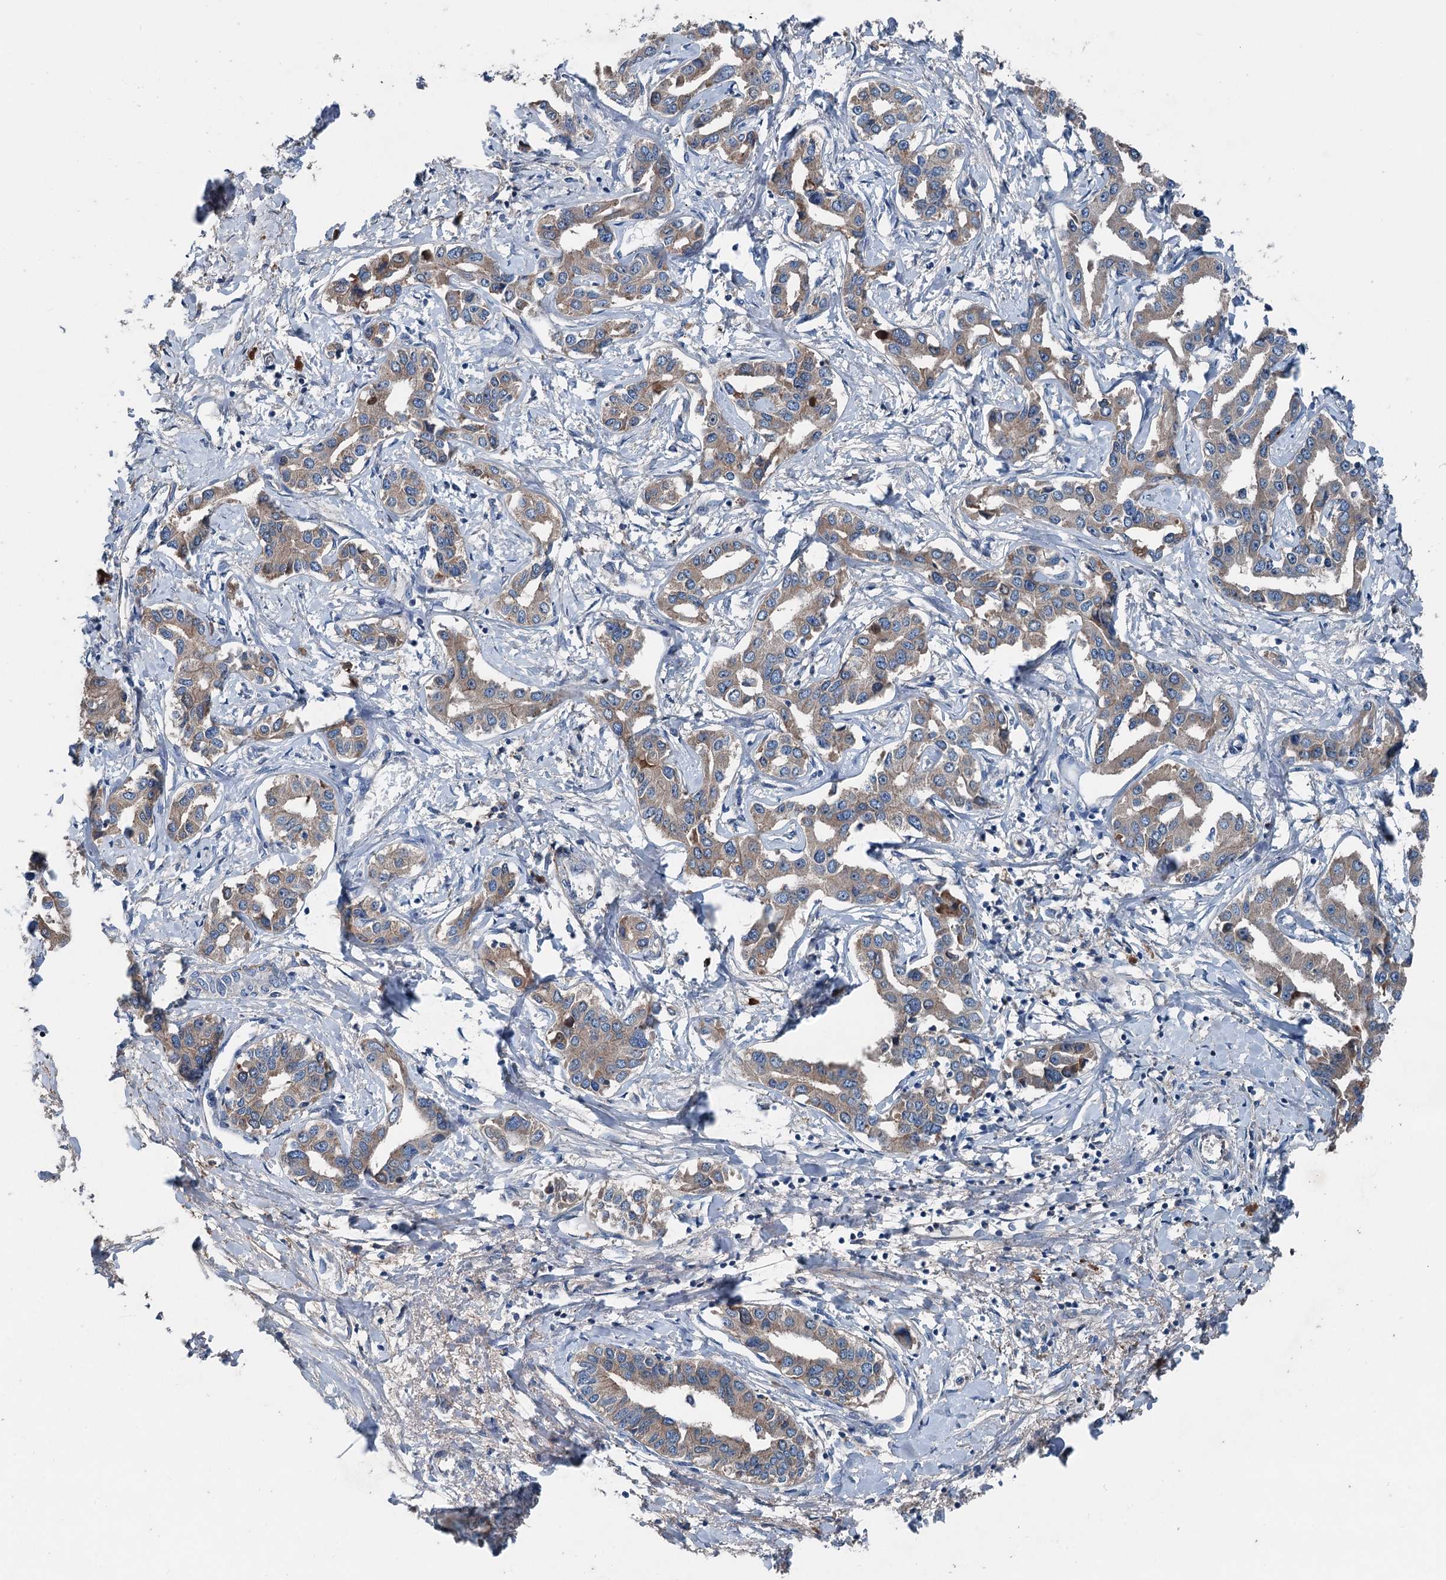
{"staining": {"intensity": "weak", "quantity": ">75%", "location": "cytoplasmic/membranous"}, "tissue": "liver cancer", "cell_type": "Tumor cells", "image_type": "cancer", "snomed": [{"axis": "morphology", "description": "Cholangiocarcinoma"}, {"axis": "topography", "description": "Liver"}], "caption": "Liver cancer (cholangiocarcinoma) was stained to show a protein in brown. There is low levels of weak cytoplasmic/membranous expression in approximately >75% of tumor cells.", "gene": "PDSS1", "patient": {"sex": "male", "age": 59}}